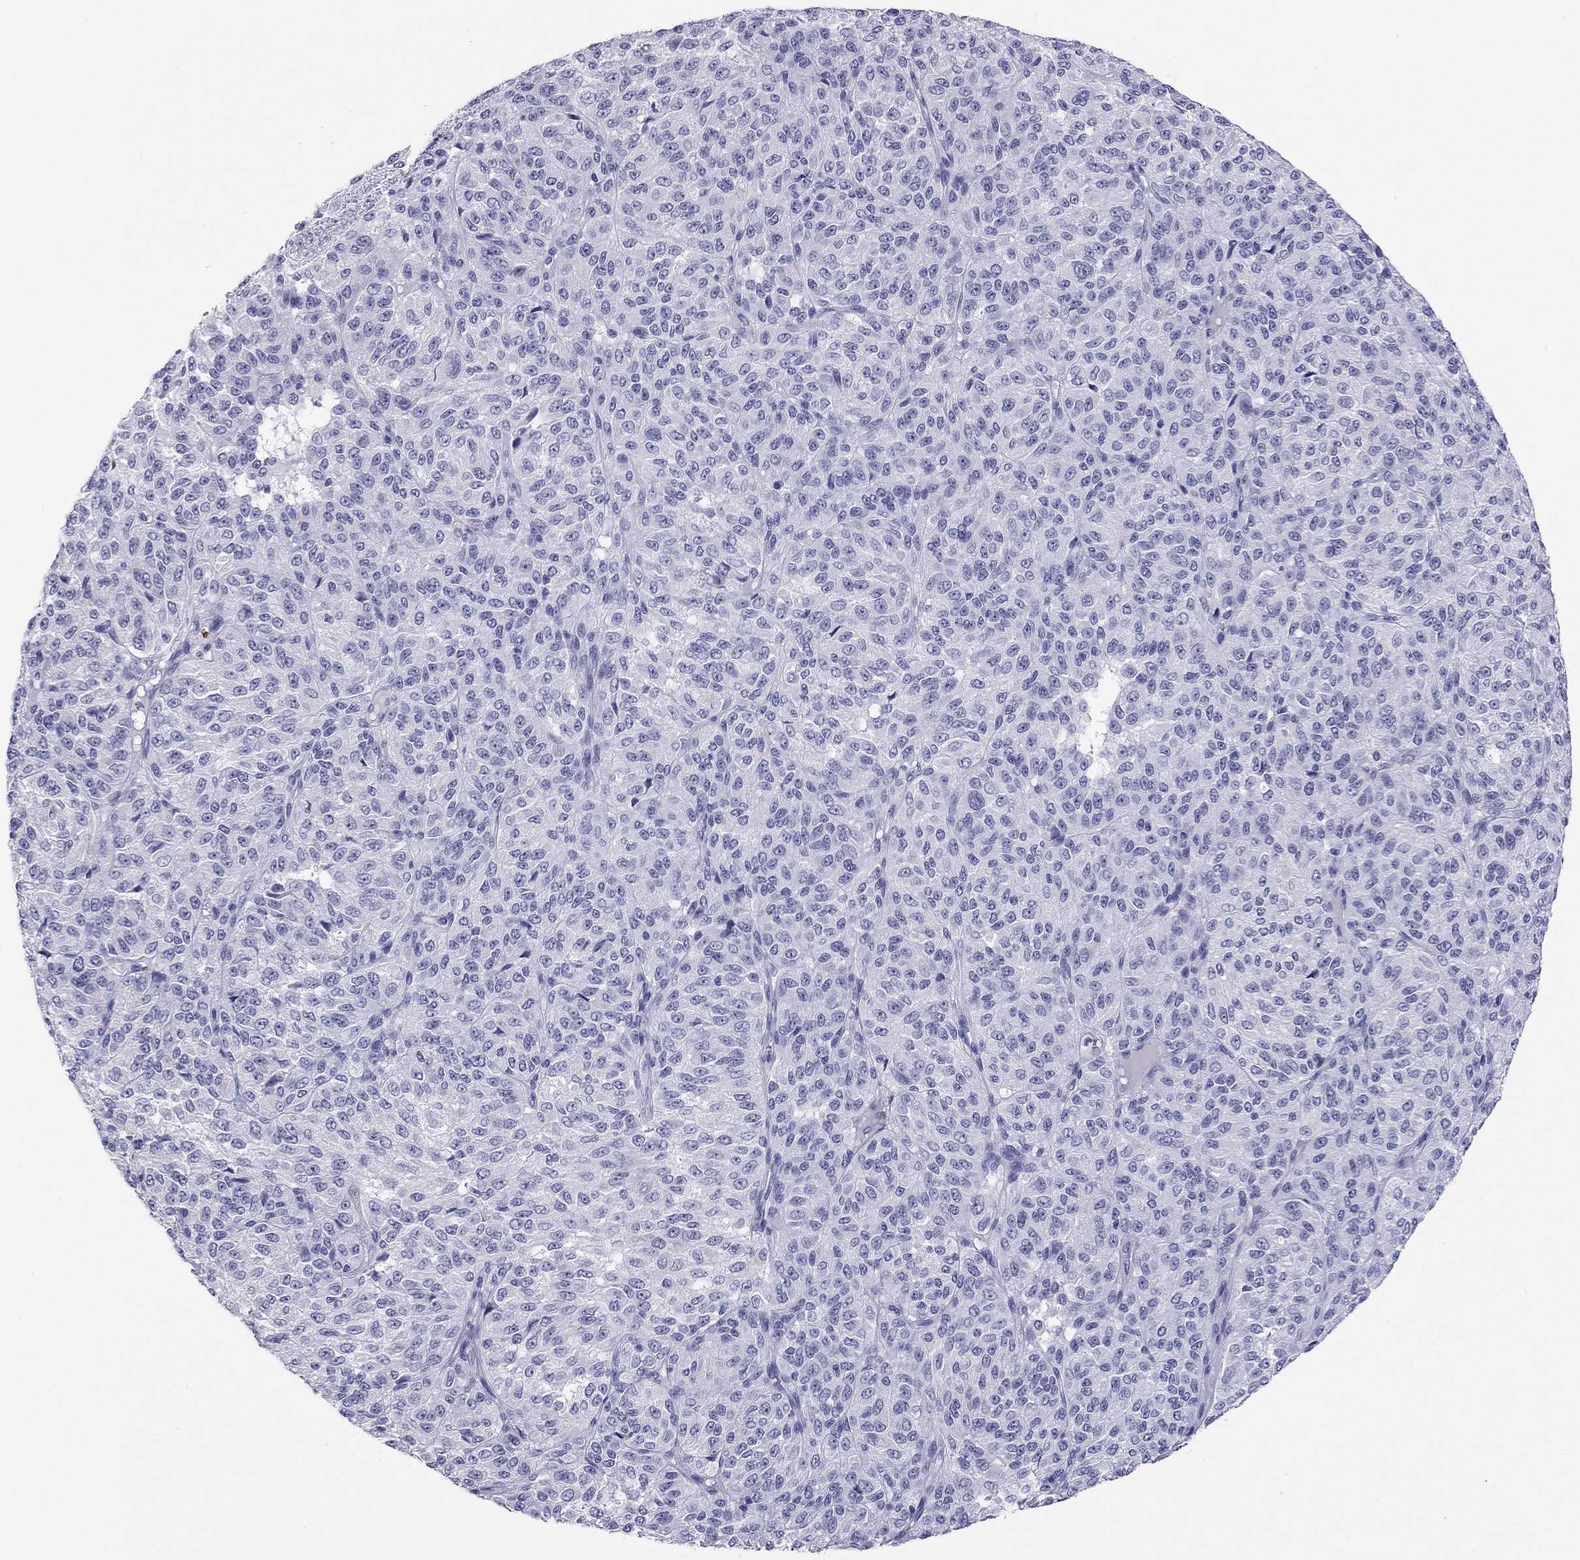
{"staining": {"intensity": "negative", "quantity": "none", "location": "none"}, "tissue": "melanoma", "cell_type": "Tumor cells", "image_type": "cancer", "snomed": [{"axis": "morphology", "description": "Malignant melanoma, Metastatic site"}, {"axis": "topography", "description": "Brain"}], "caption": "Malignant melanoma (metastatic site) stained for a protein using immunohistochemistry displays no positivity tumor cells.", "gene": "ODF4", "patient": {"sex": "female", "age": 56}}